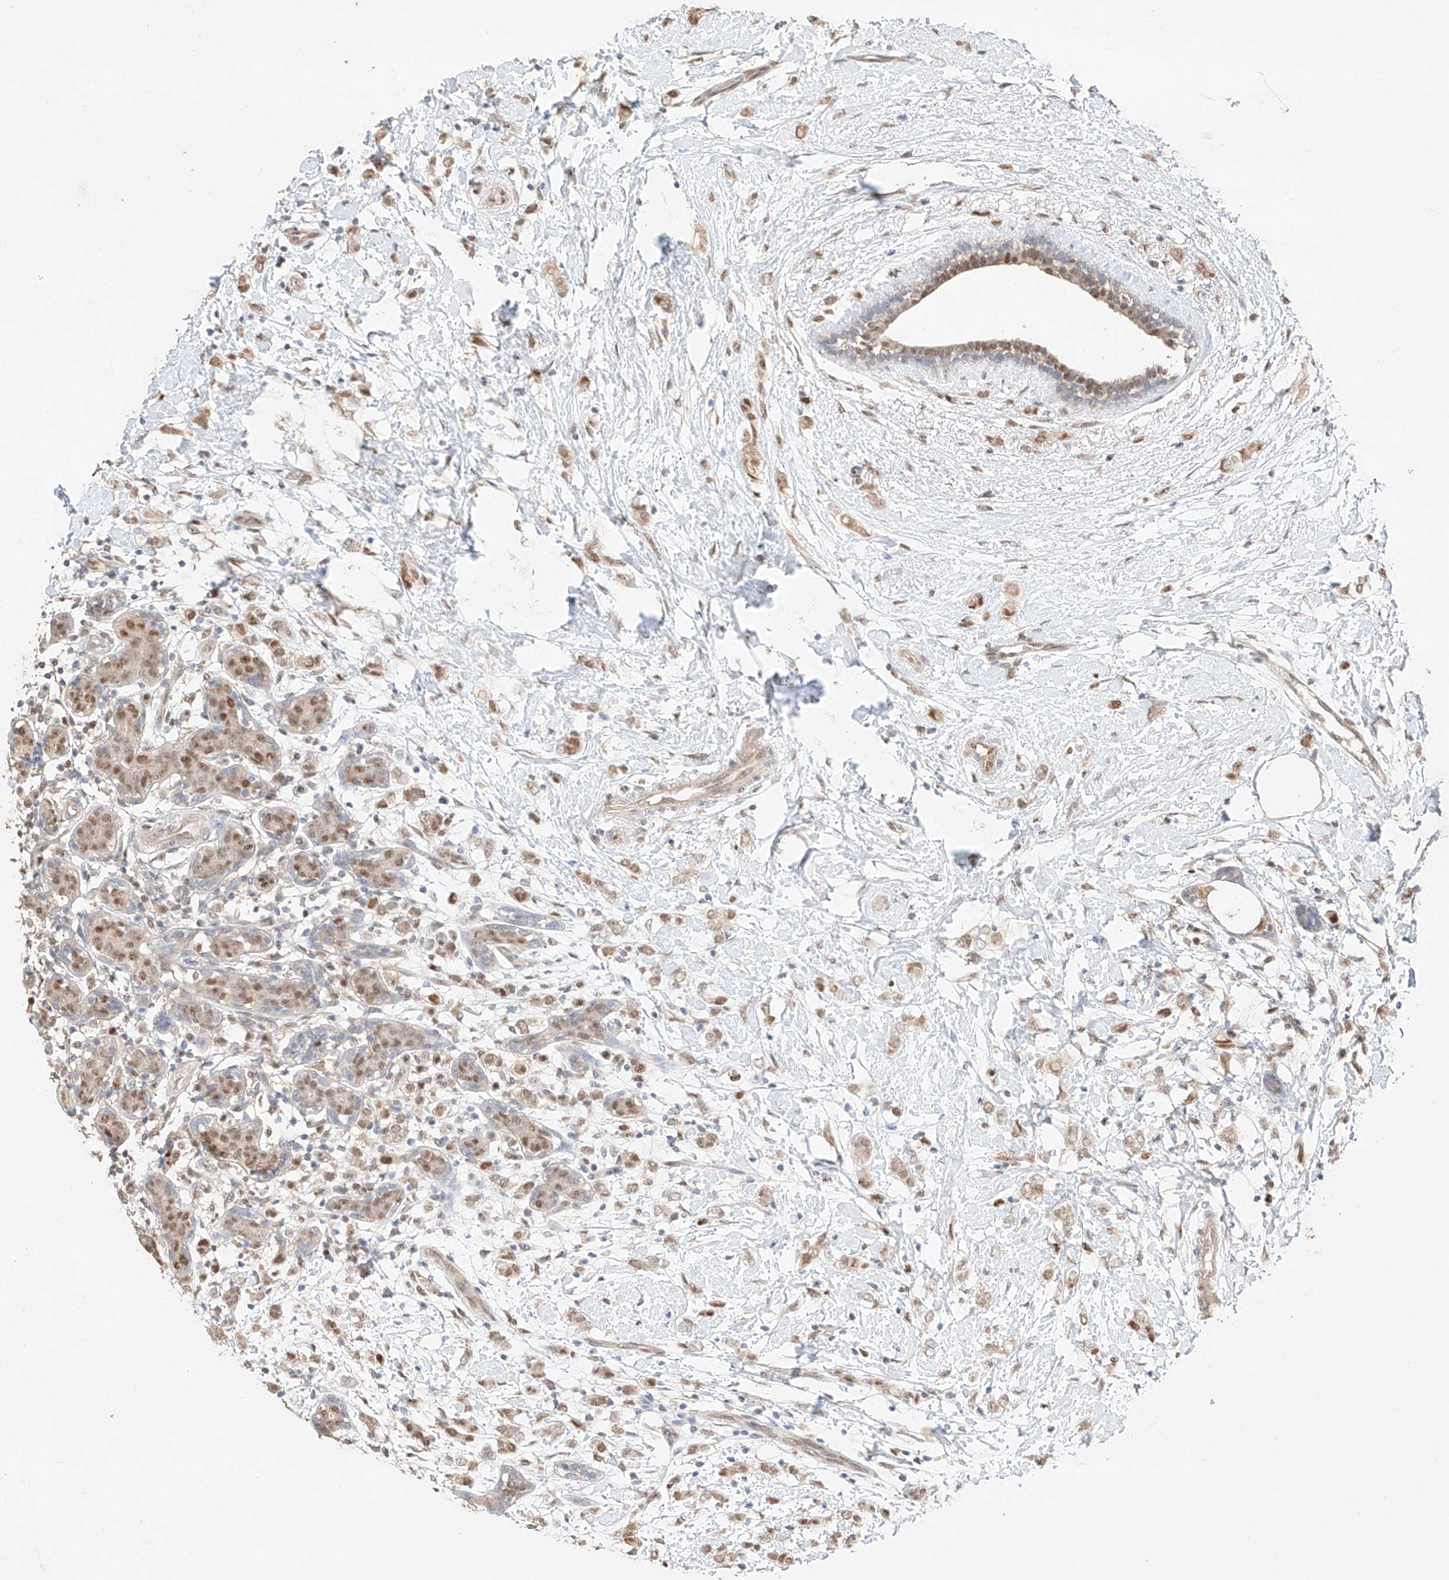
{"staining": {"intensity": "moderate", "quantity": ">75%", "location": "nuclear"}, "tissue": "breast cancer", "cell_type": "Tumor cells", "image_type": "cancer", "snomed": [{"axis": "morphology", "description": "Normal tissue, NOS"}, {"axis": "morphology", "description": "Lobular carcinoma"}, {"axis": "topography", "description": "Breast"}], "caption": "An IHC histopathology image of tumor tissue is shown. Protein staining in brown shows moderate nuclear positivity in breast lobular carcinoma within tumor cells. The staining was performed using DAB, with brown indicating positive protein expression. Nuclei are stained blue with hematoxylin.", "gene": "APIP", "patient": {"sex": "female", "age": 47}}